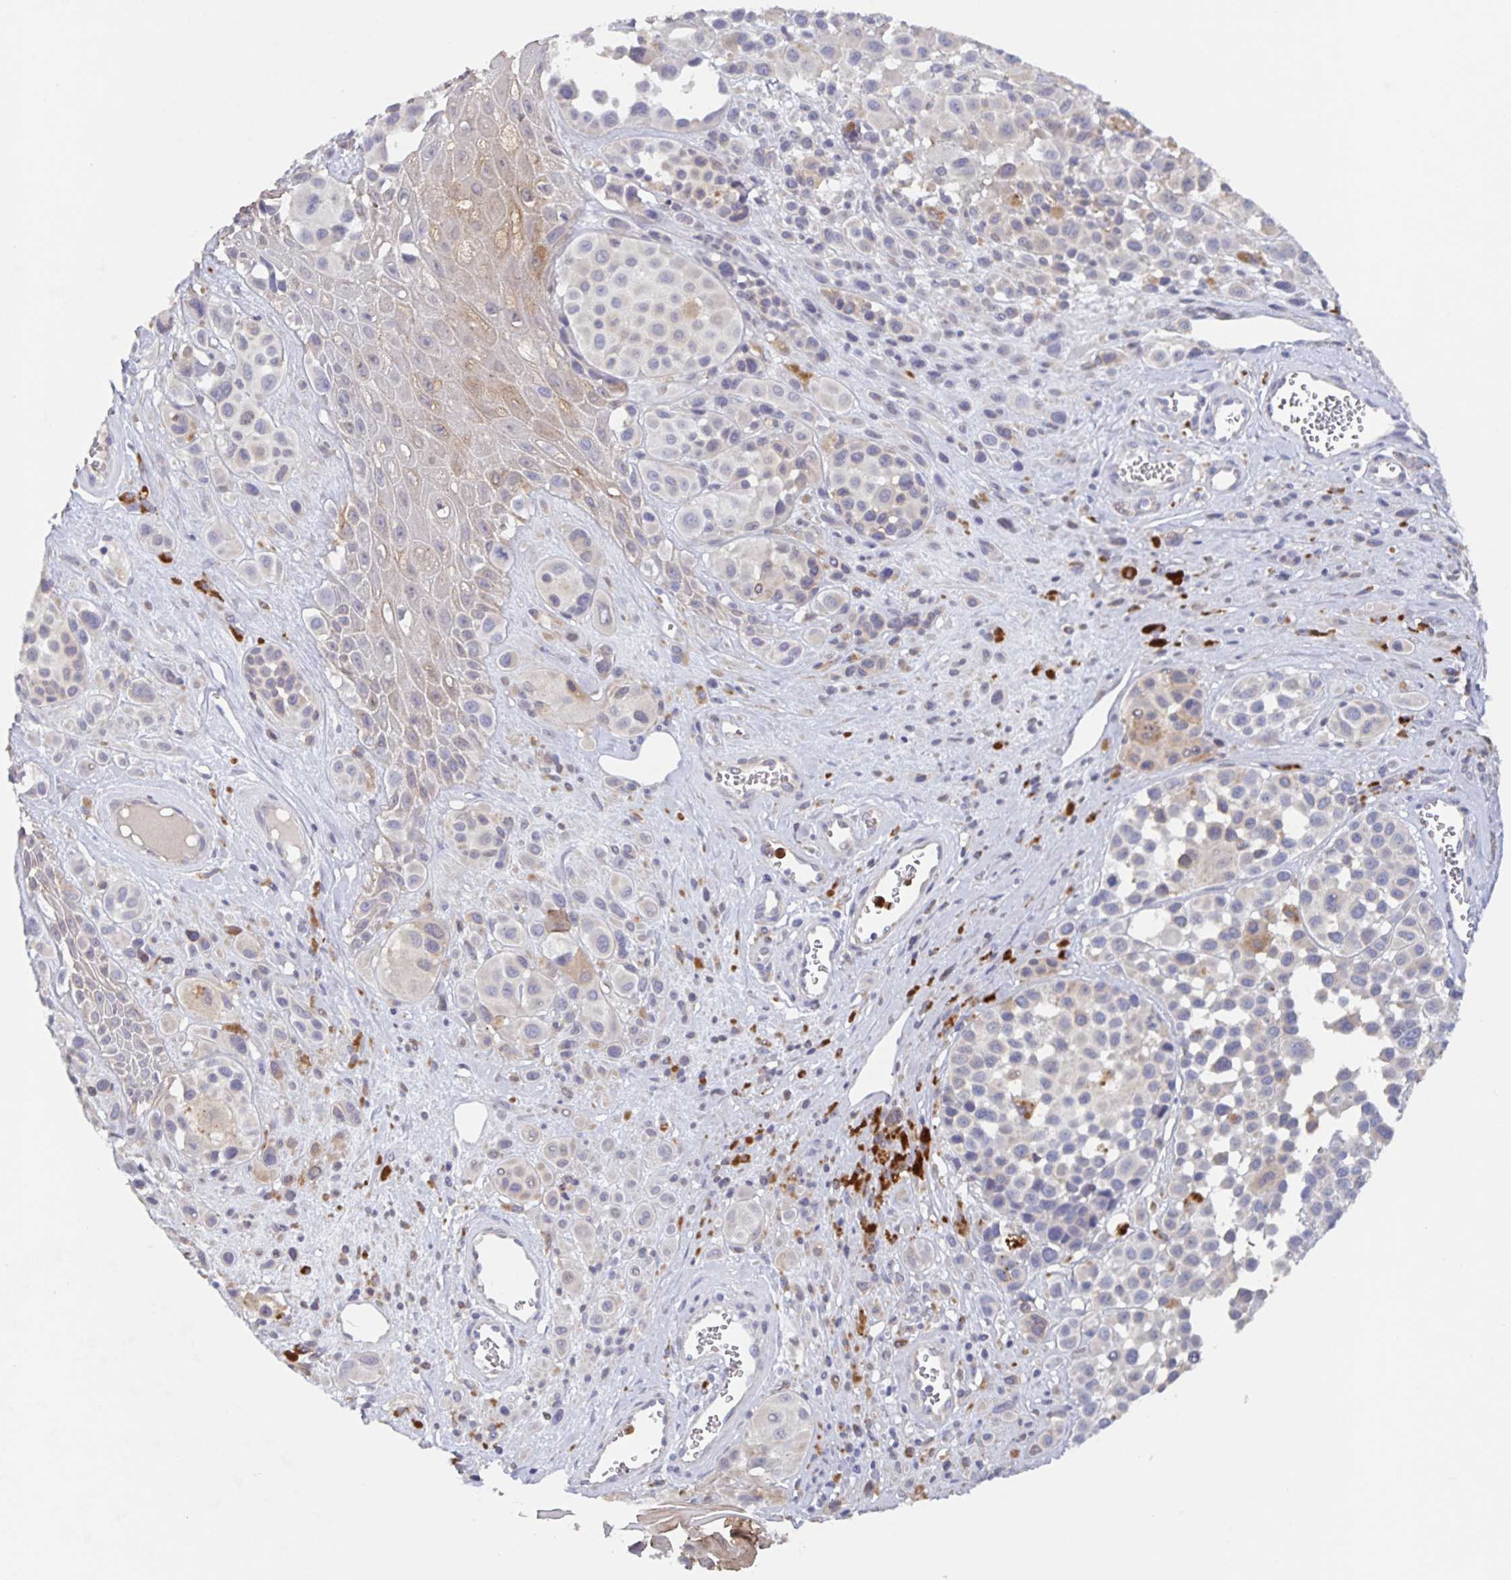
{"staining": {"intensity": "negative", "quantity": "none", "location": "none"}, "tissue": "melanoma", "cell_type": "Tumor cells", "image_type": "cancer", "snomed": [{"axis": "morphology", "description": "Malignant melanoma, NOS"}, {"axis": "topography", "description": "Skin"}], "caption": "Immunohistochemical staining of human melanoma displays no significant staining in tumor cells.", "gene": "CDC42BPG", "patient": {"sex": "male", "age": 77}}